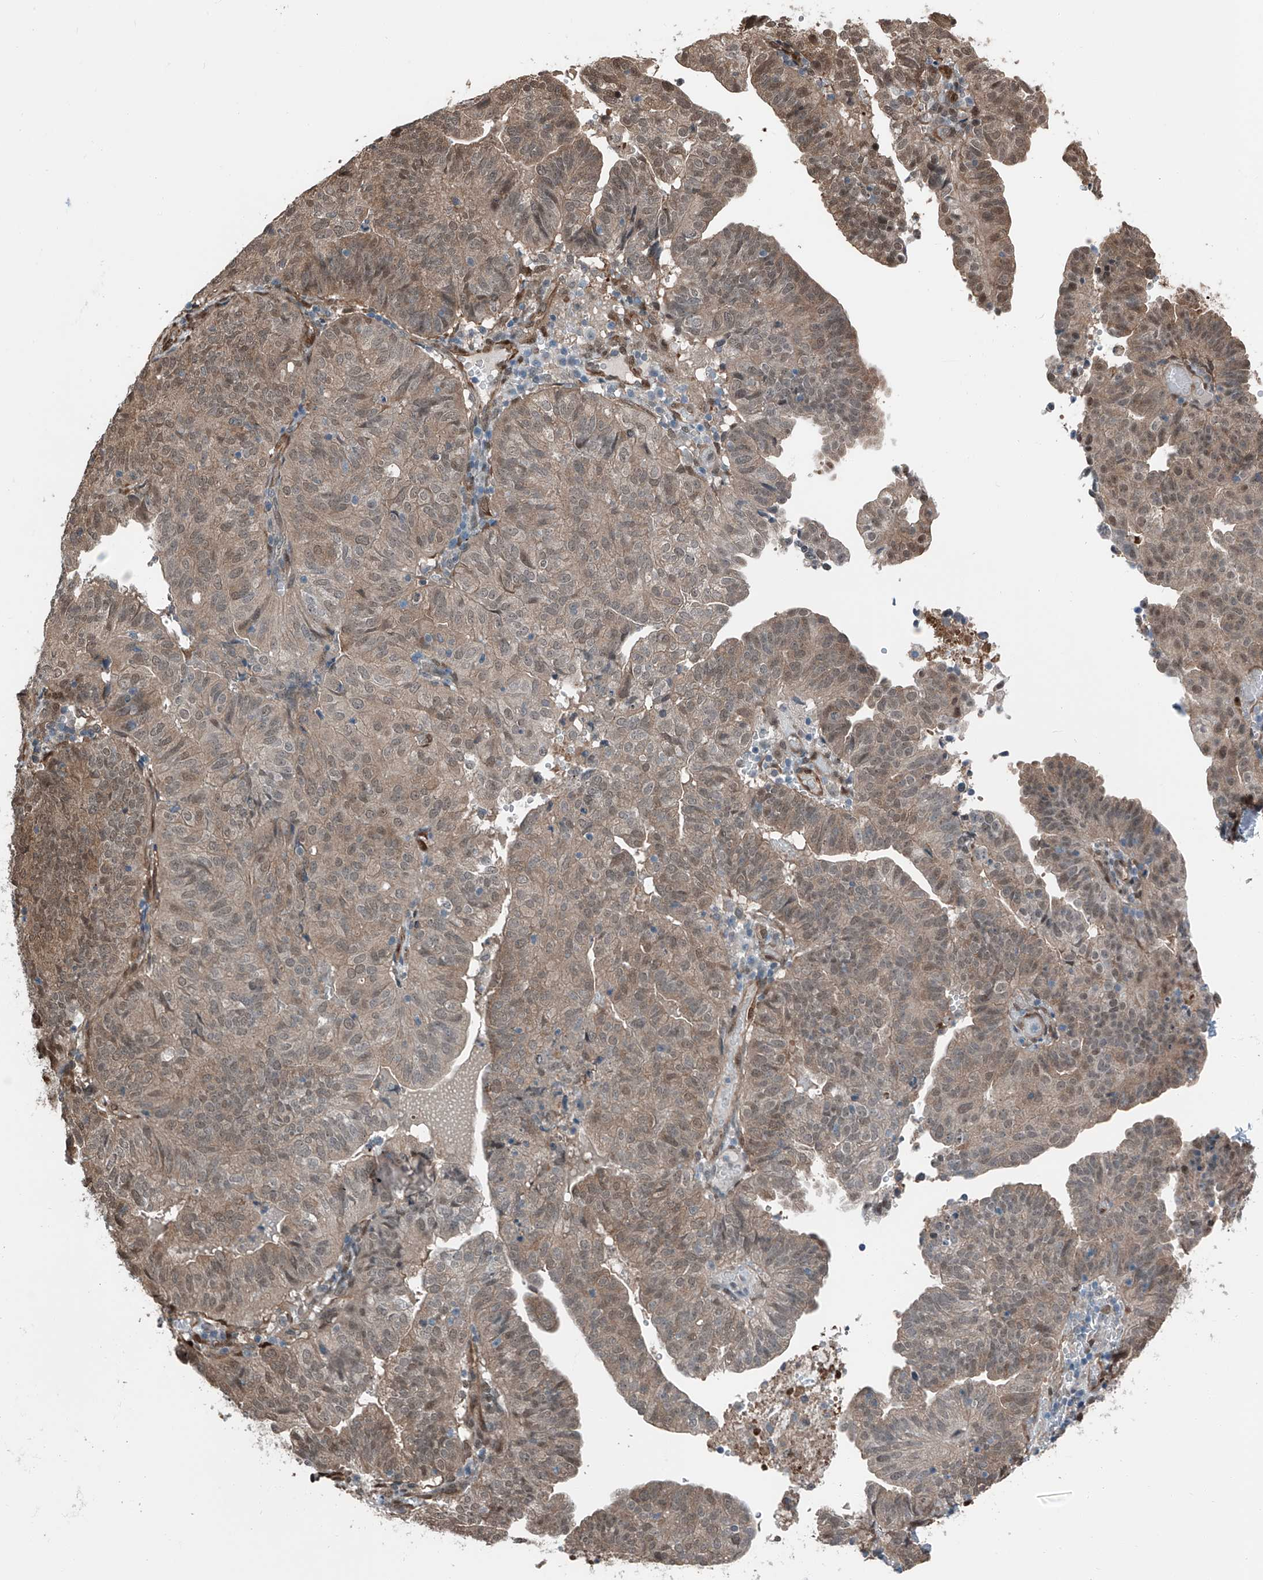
{"staining": {"intensity": "moderate", "quantity": "<25%", "location": "cytoplasmic/membranous,nuclear"}, "tissue": "endometrial cancer", "cell_type": "Tumor cells", "image_type": "cancer", "snomed": [{"axis": "morphology", "description": "Adenocarcinoma, NOS"}, {"axis": "topography", "description": "Uterus"}], "caption": "Immunohistochemistry (IHC) of endometrial cancer displays low levels of moderate cytoplasmic/membranous and nuclear staining in approximately <25% of tumor cells.", "gene": "HSPA6", "patient": {"sex": "female", "age": 77}}